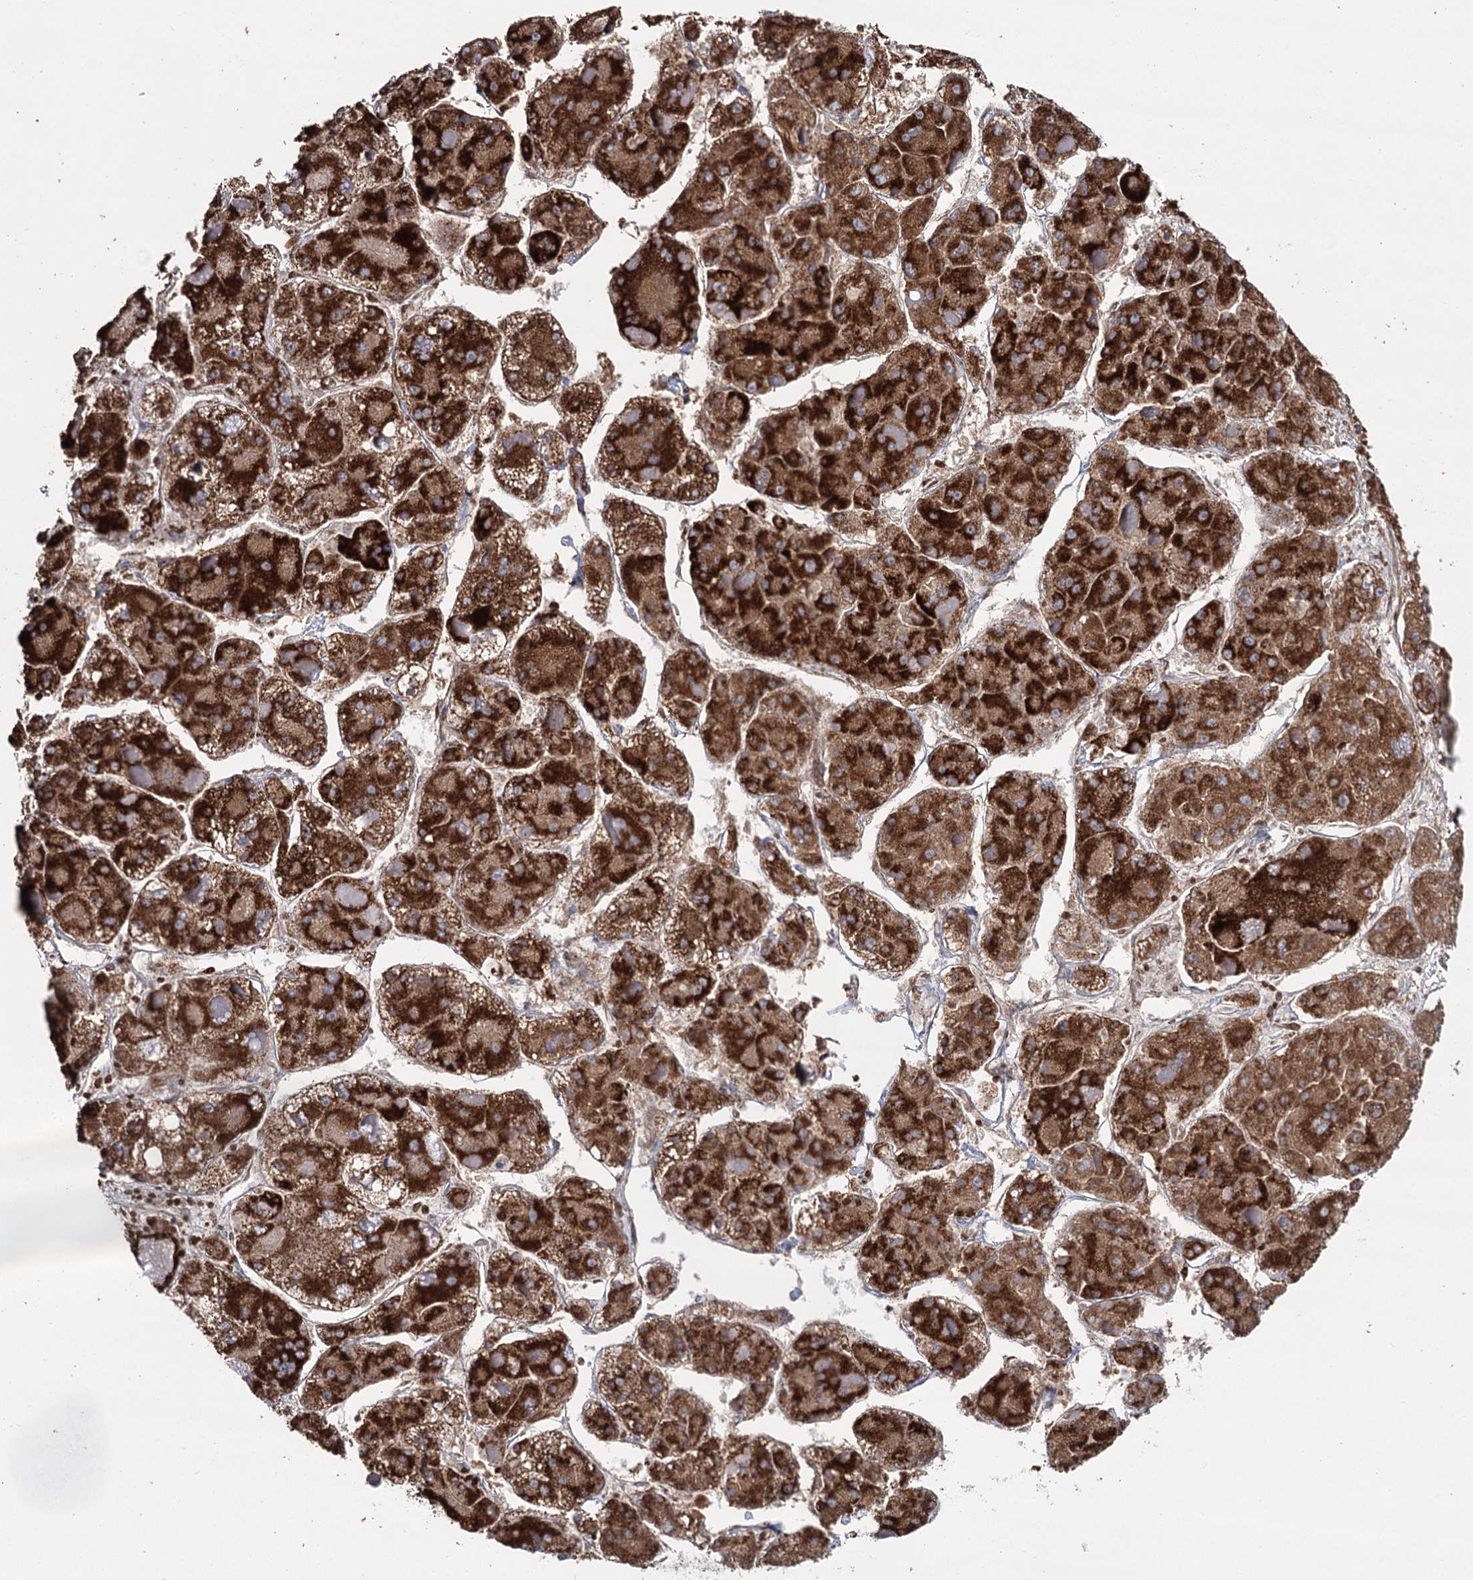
{"staining": {"intensity": "strong", "quantity": ">75%", "location": "cytoplasmic/membranous"}, "tissue": "liver cancer", "cell_type": "Tumor cells", "image_type": "cancer", "snomed": [{"axis": "morphology", "description": "Carcinoma, Hepatocellular, NOS"}, {"axis": "topography", "description": "Liver"}], "caption": "A histopathology image of liver cancer (hepatocellular carcinoma) stained for a protein demonstrates strong cytoplasmic/membranous brown staining in tumor cells.", "gene": "PDHX", "patient": {"sex": "female", "age": 73}}